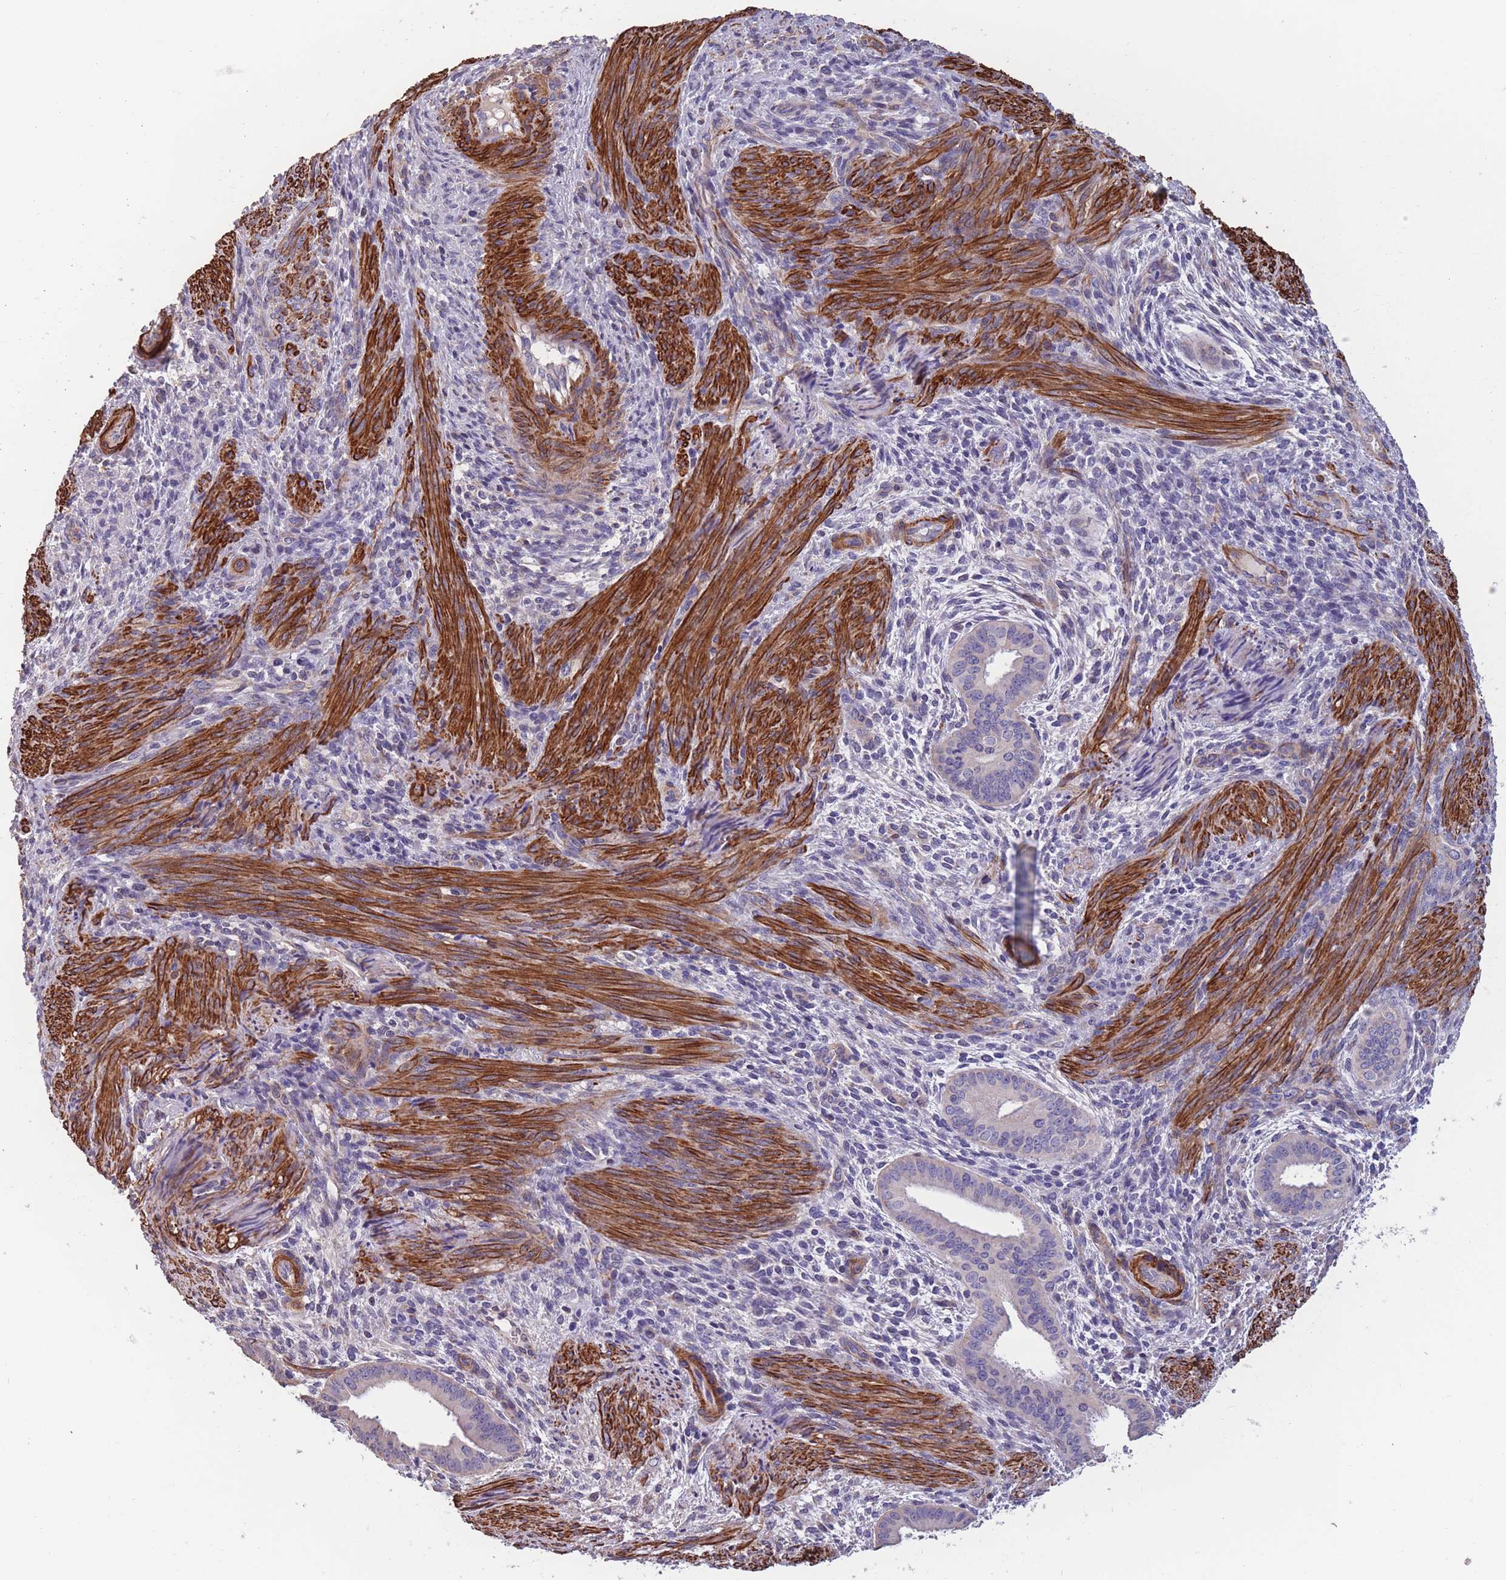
{"staining": {"intensity": "negative", "quantity": "none", "location": "none"}, "tissue": "endometrium", "cell_type": "Cells in endometrial stroma", "image_type": "normal", "snomed": [{"axis": "morphology", "description": "Normal tissue, NOS"}, {"axis": "topography", "description": "Endometrium"}], "caption": "Immunohistochemistry (IHC) image of normal endometrium: human endometrium stained with DAB exhibits no significant protein expression in cells in endometrial stroma. (DAB IHC with hematoxylin counter stain).", "gene": "TOMM40L", "patient": {"sex": "female", "age": 36}}